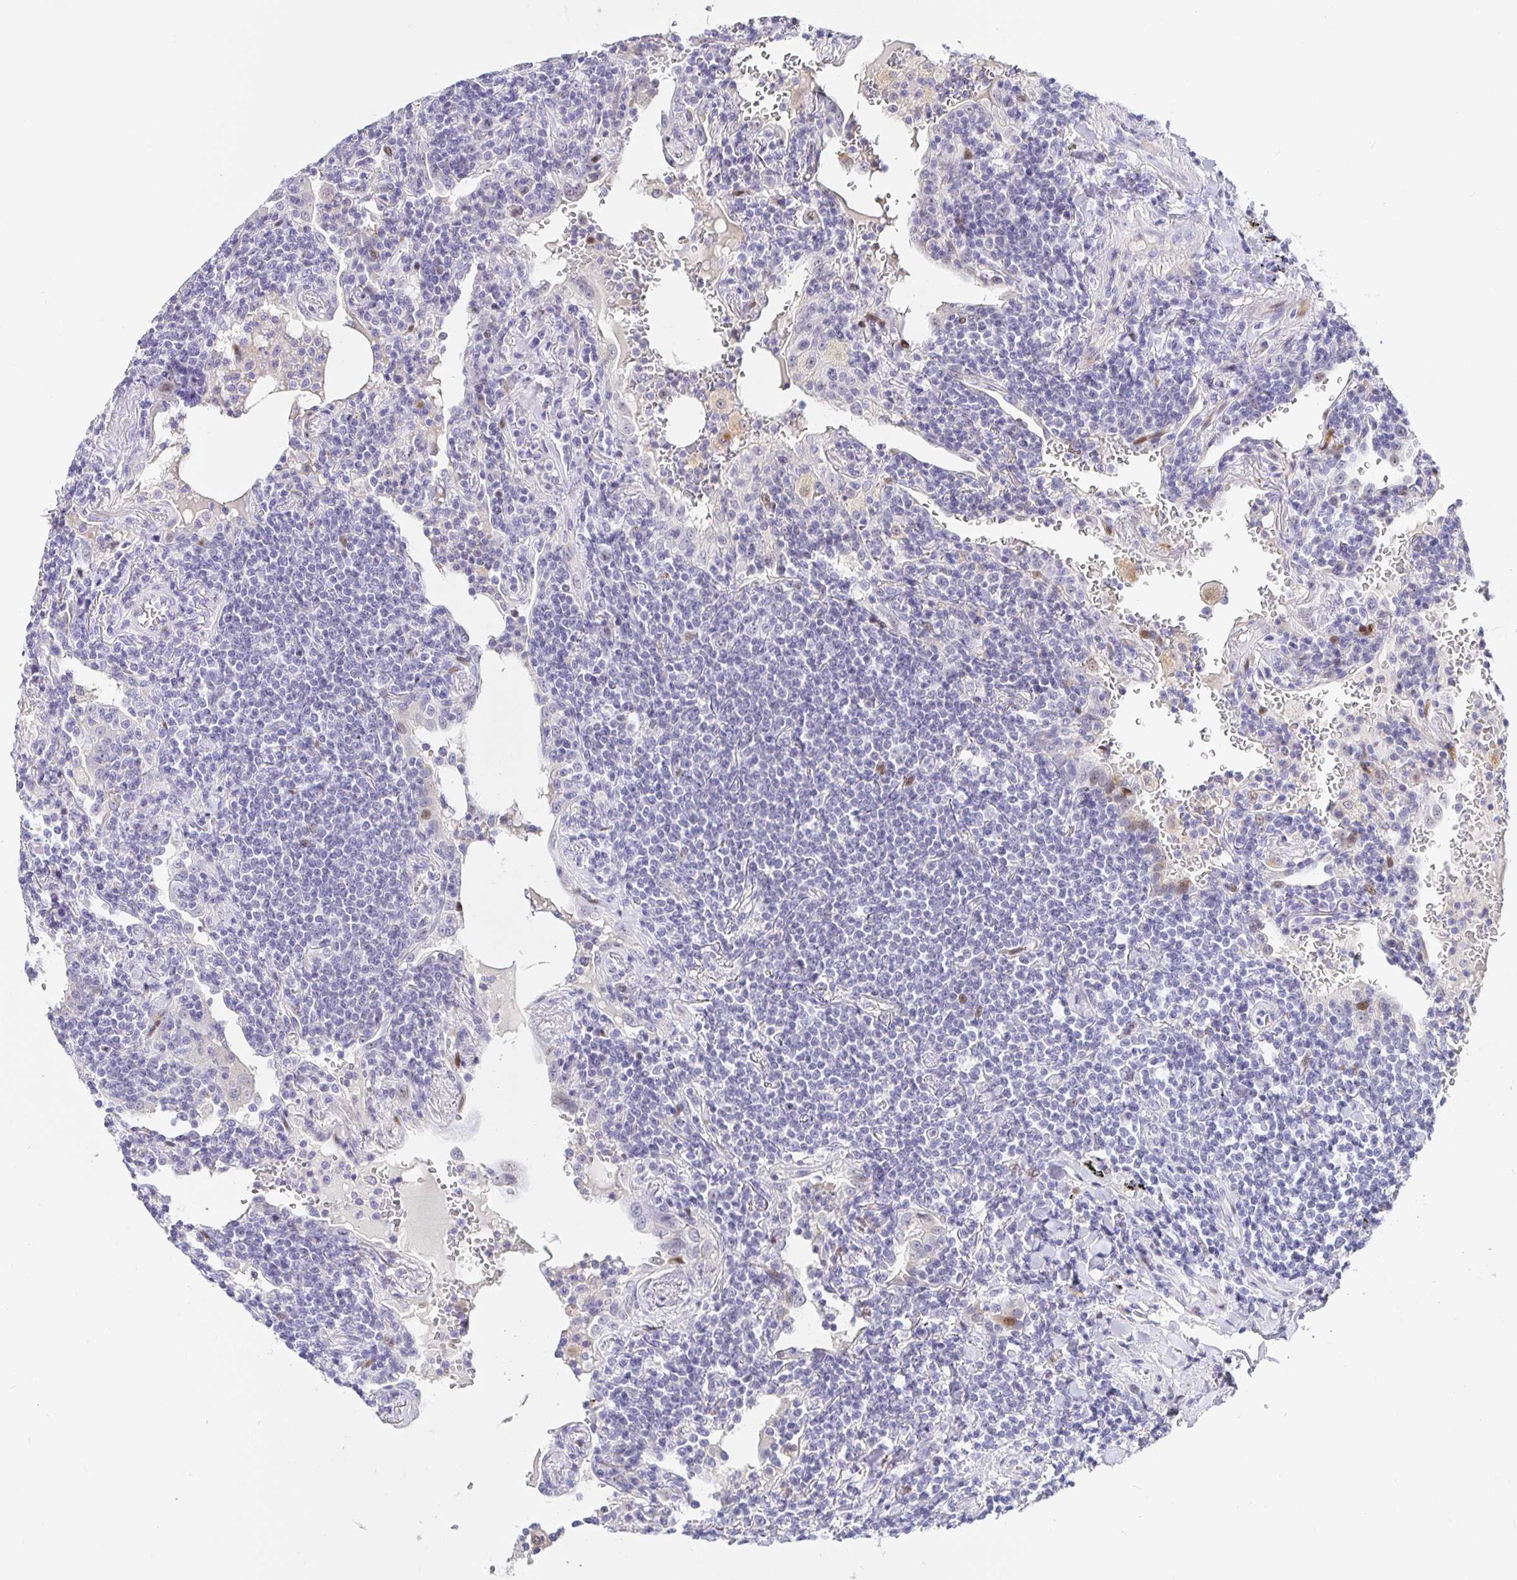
{"staining": {"intensity": "negative", "quantity": "none", "location": "none"}, "tissue": "lymphoma", "cell_type": "Tumor cells", "image_type": "cancer", "snomed": [{"axis": "morphology", "description": "Malignant lymphoma, non-Hodgkin's type, Low grade"}, {"axis": "topography", "description": "Lung"}], "caption": "There is no significant expression in tumor cells of lymphoma.", "gene": "KBTBD13", "patient": {"sex": "female", "age": 71}}